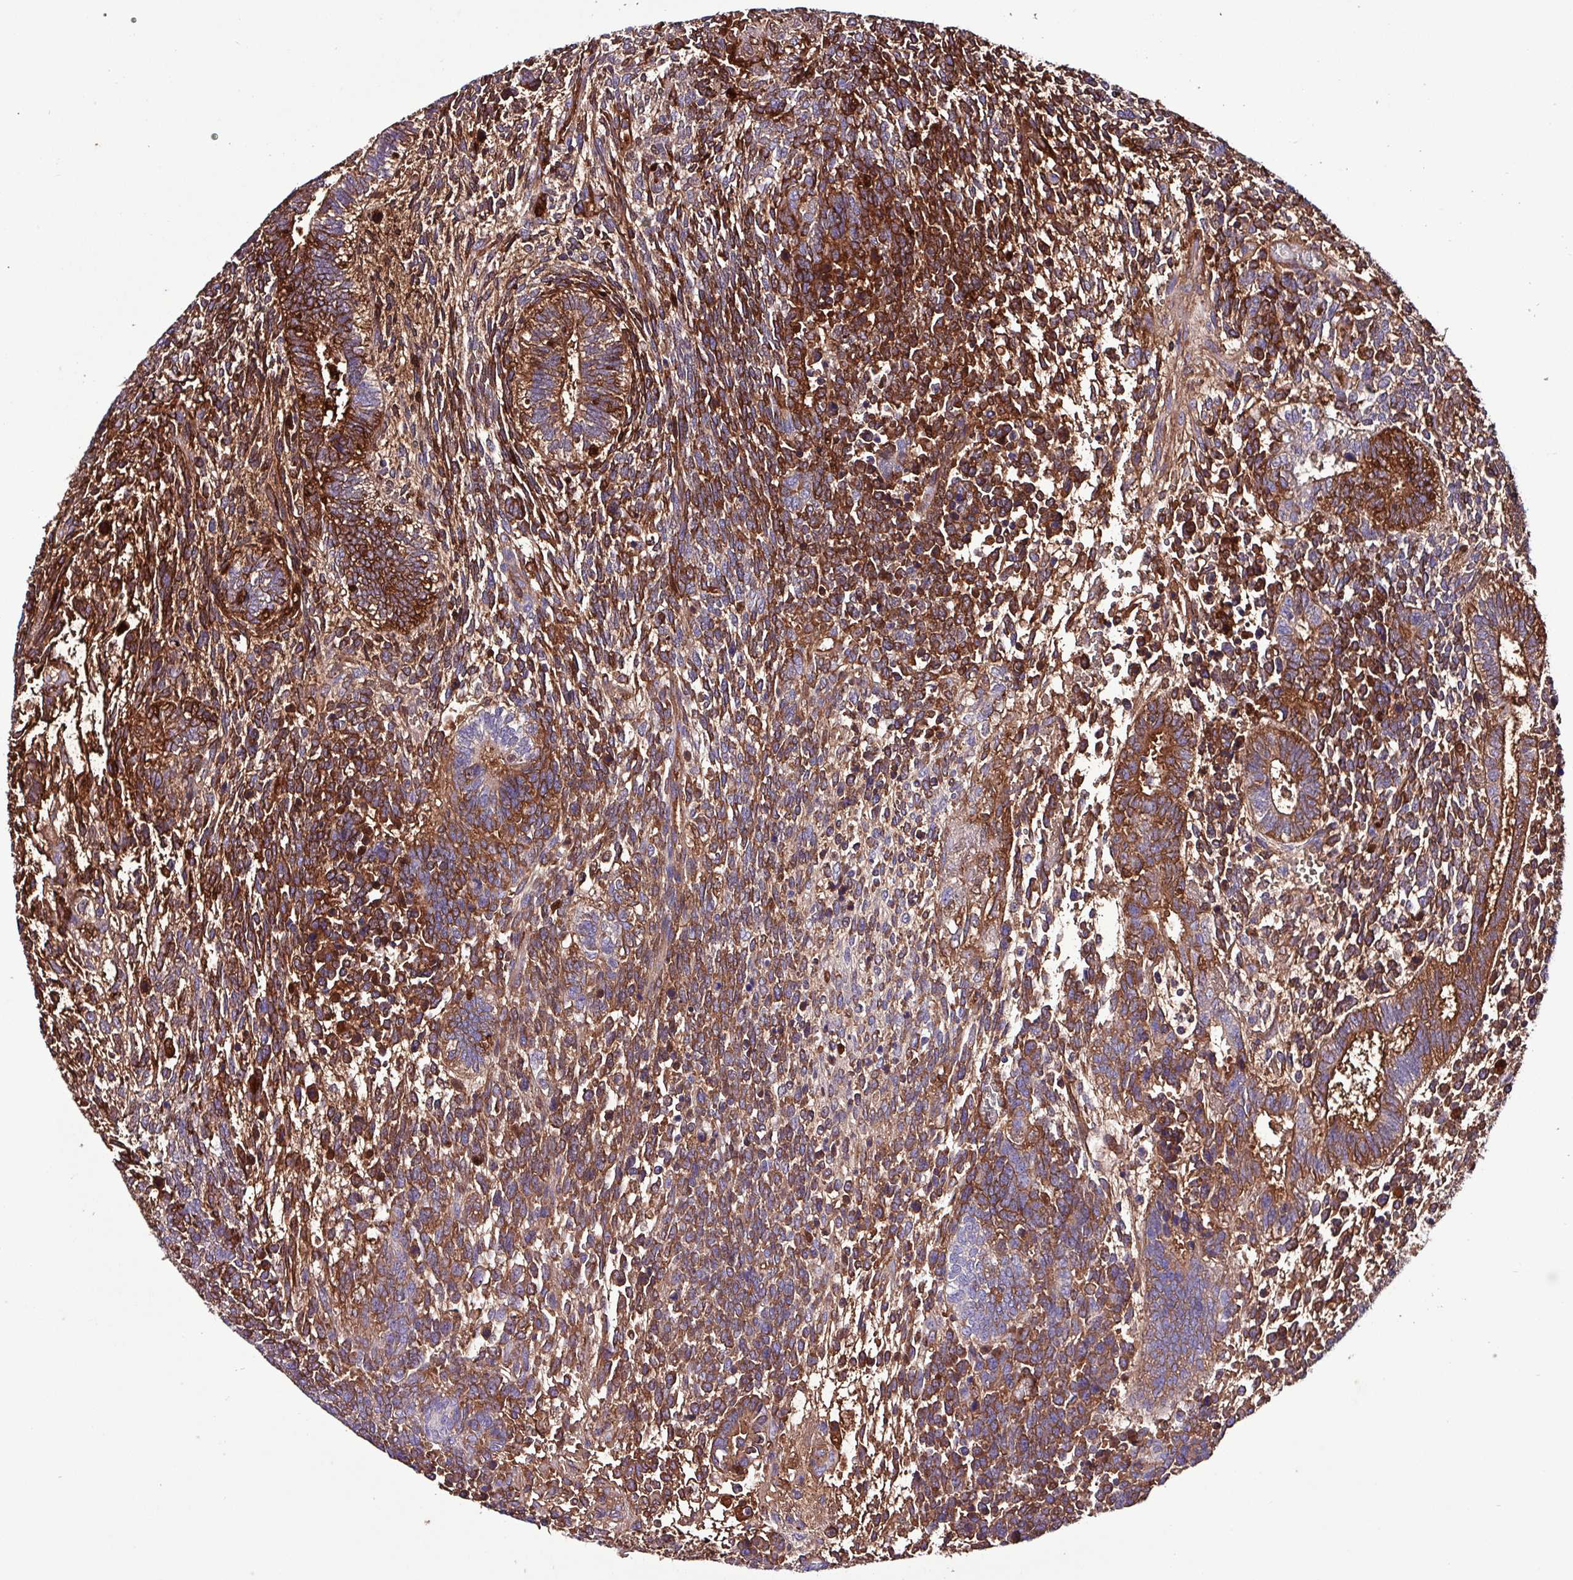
{"staining": {"intensity": "strong", "quantity": "25%-75%", "location": "cytoplasmic/membranous"}, "tissue": "testis cancer", "cell_type": "Tumor cells", "image_type": "cancer", "snomed": [{"axis": "morphology", "description": "Carcinoma, Embryonal, NOS"}, {"axis": "topography", "description": "Testis"}], "caption": "Protein positivity by IHC reveals strong cytoplasmic/membranous expression in approximately 25%-75% of tumor cells in embryonal carcinoma (testis).", "gene": "HP", "patient": {"sex": "male", "age": 23}}